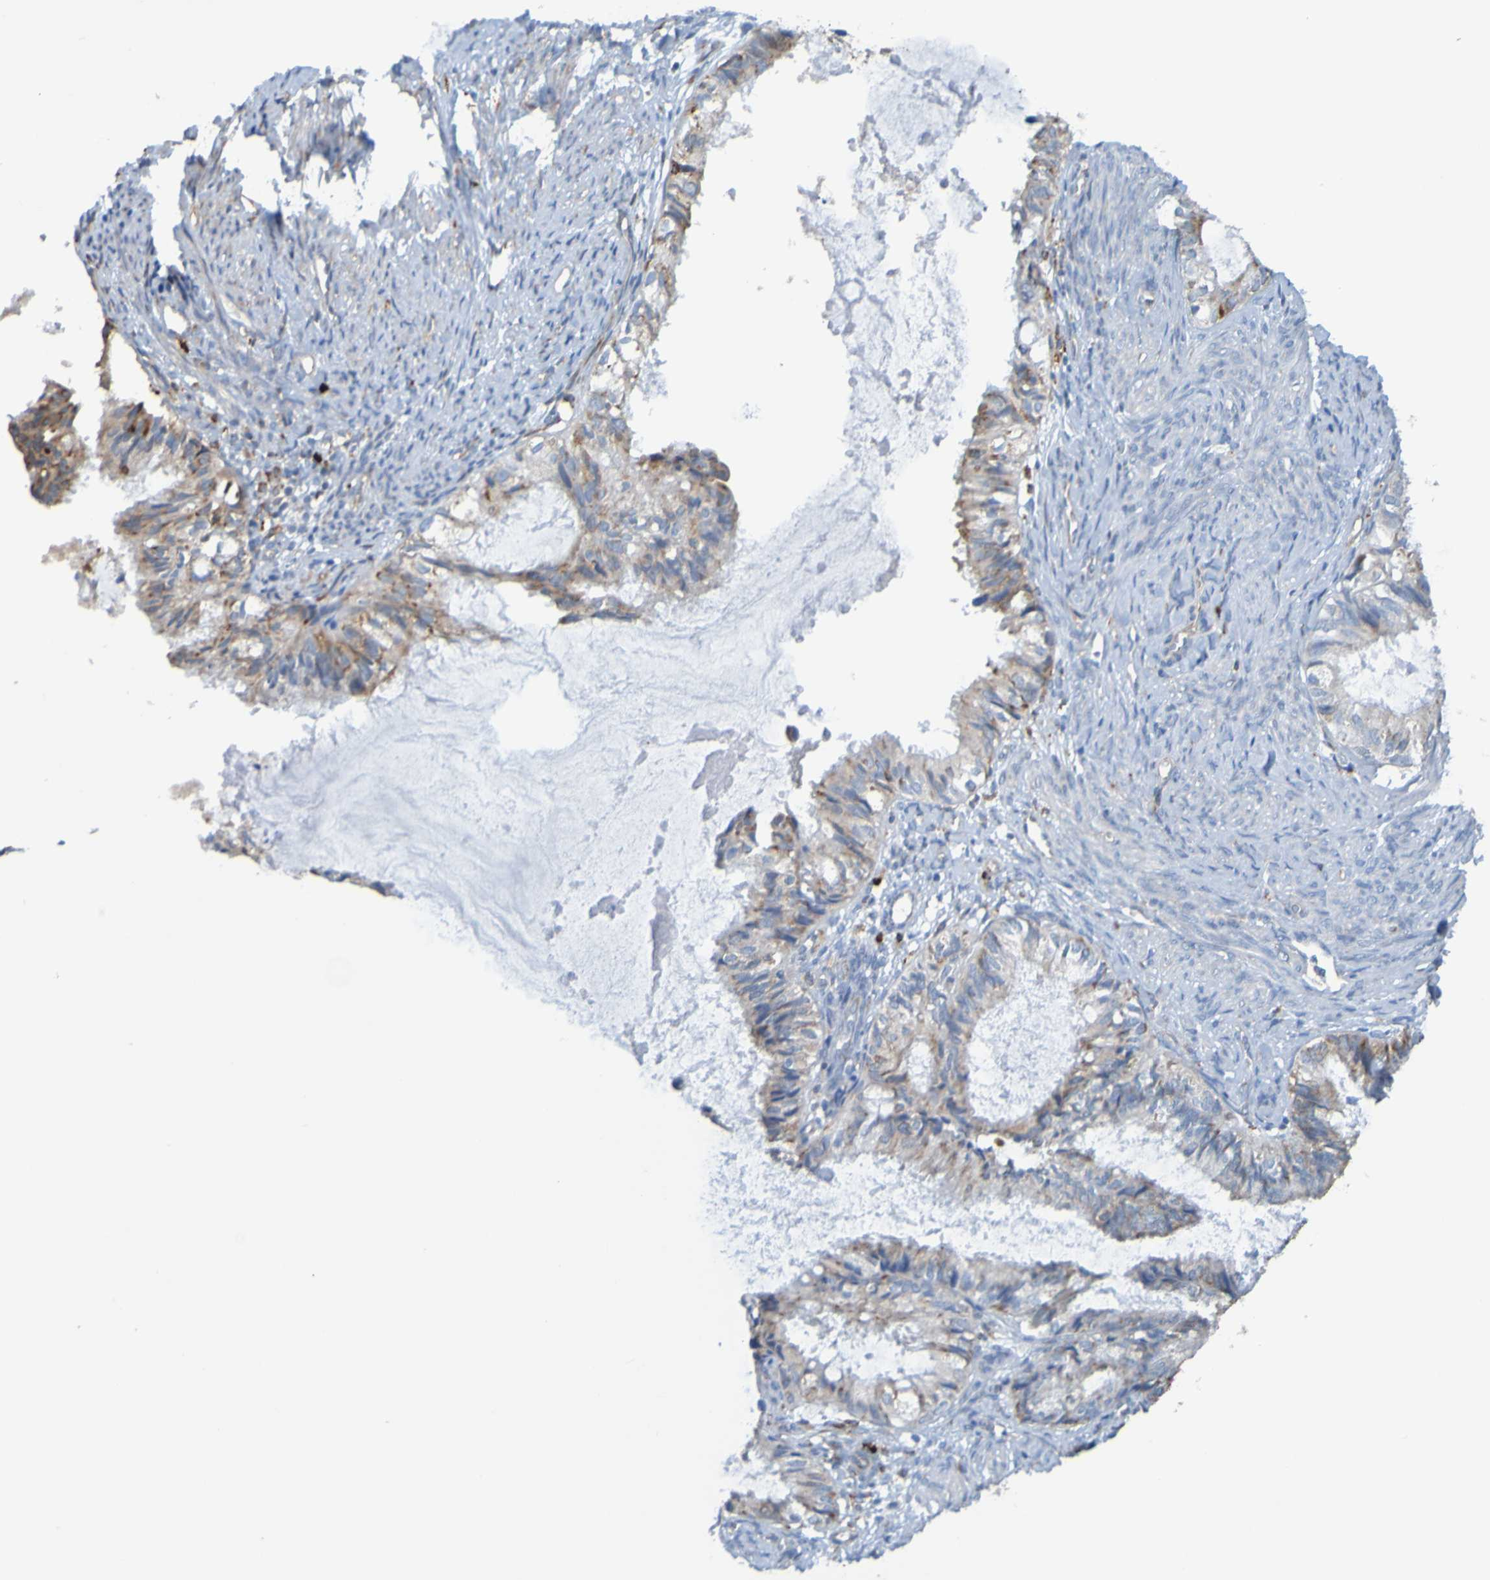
{"staining": {"intensity": "weak", "quantity": "25%-75%", "location": "cytoplasmic/membranous"}, "tissue": "cervical cancer", "cell_type": "Tumor cells", "image_type": "cancer", "snomed": [{"axis": "morphology", "description": "Normal tissue, NOS"}, {"axis": "morphology", "description": "Adenocarcinoma, NOS"}, {"axis": "topography", "description": "Cervix"}, {"axis": "topography", "description": "Endometrium"}], "caption": "Protein expression analysis of cervical cancer shows weak cytoplasmic/membranous positivity in approximately 25%-75% of tumor cells.", "gene": "SSR1", "patient": {"sex": "female", "age": 86}}